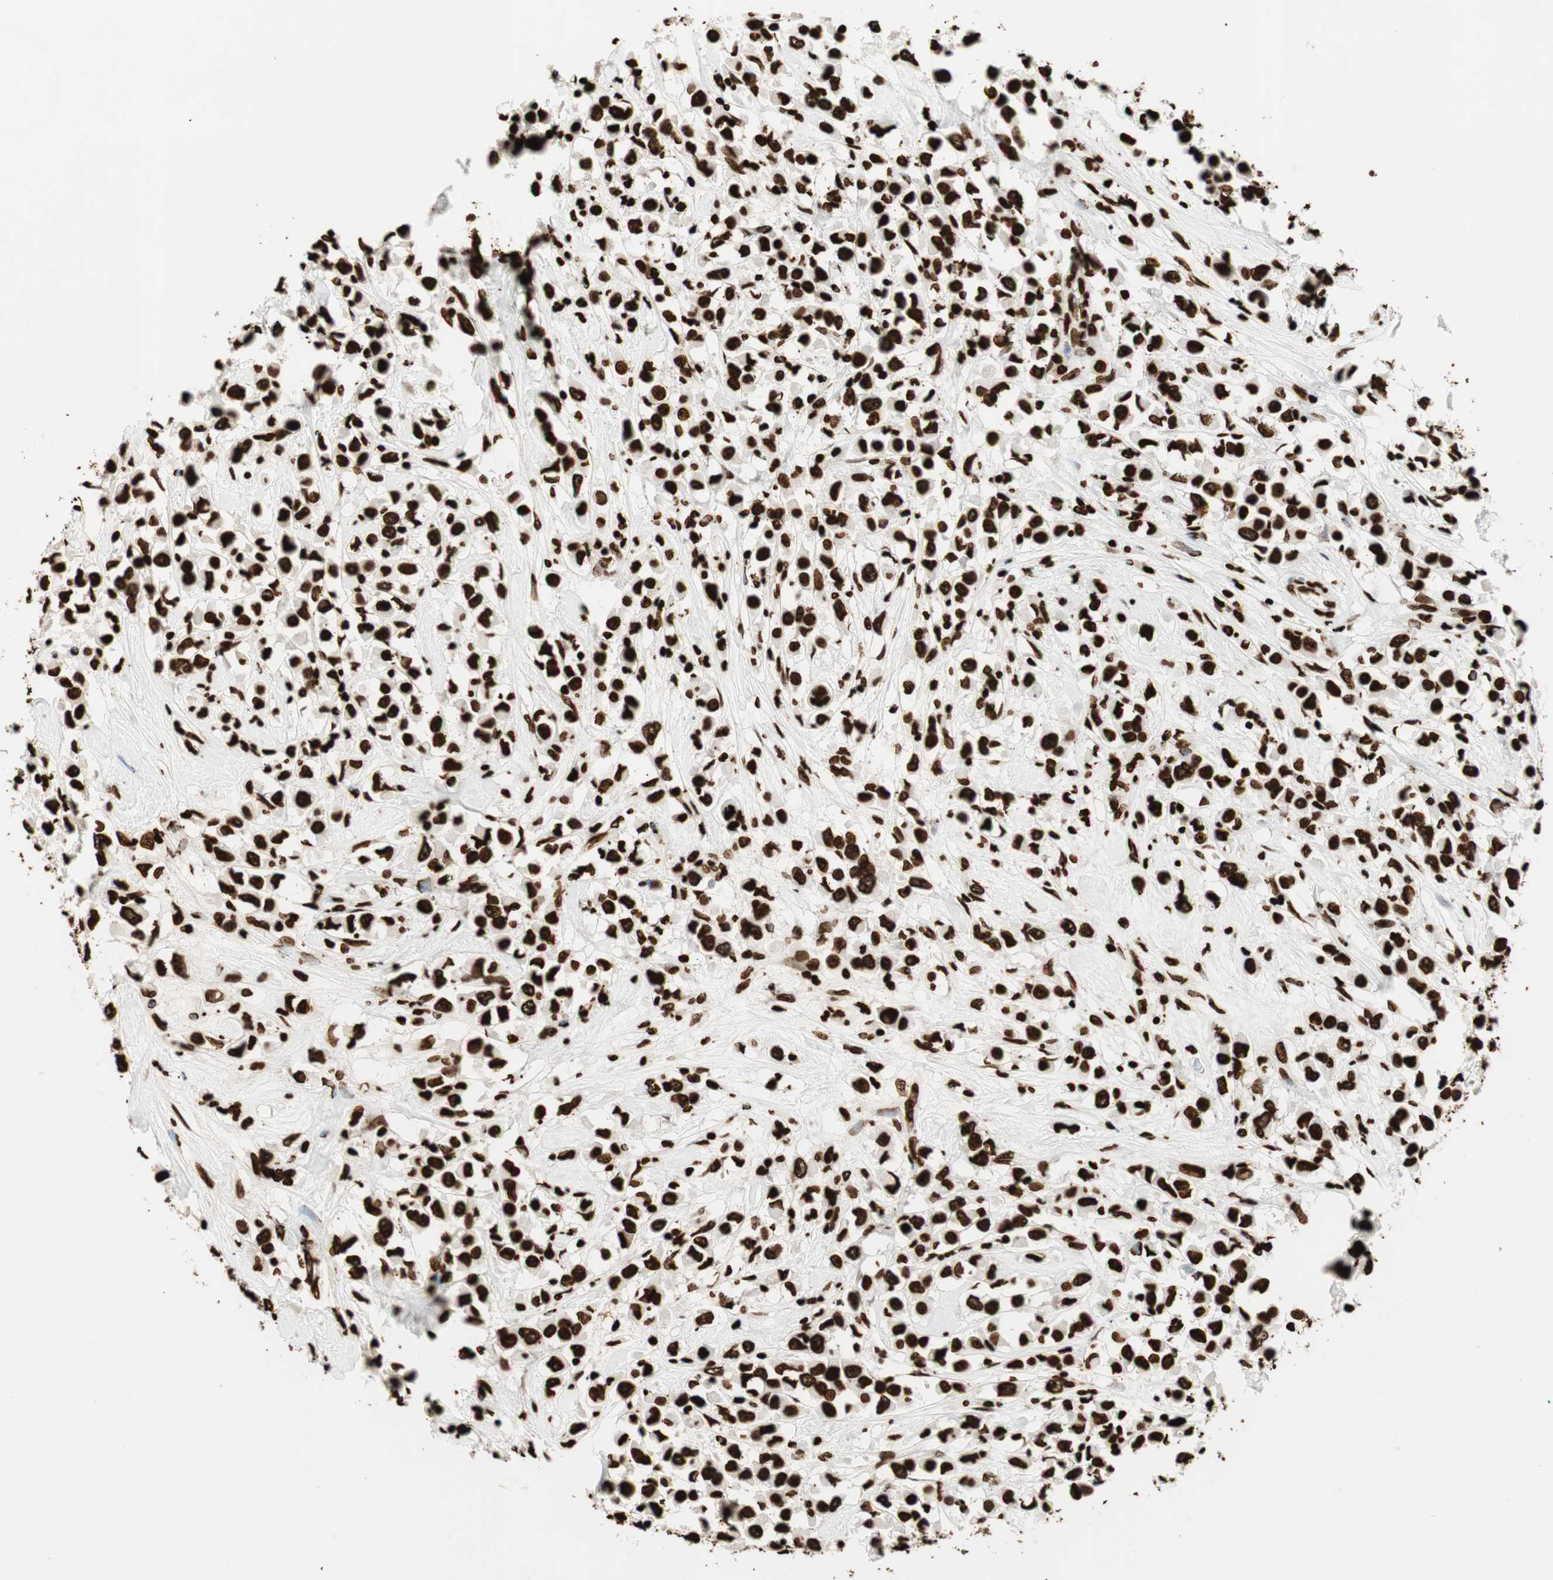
{"staining": {"intensity": "strong", "quantity": ">75%", "location": "cytoplasmic/membranous"}, "tissue": "breast cancer", "cell_type": "Tumor cells", "image_type": "cancer", "snomed": [{"axis": "morphology", "description": "Duct carcinoma"}, {"axis": "topography", "description": "Breast"}], "caption": "This histopathology image demonstrates immunohistochemistry (IHC) staining of breast invasive ductal carcinoma, with high strong cytoplasmic/membranous expression in about >75% of tumor cells.", "gene": "GLI2", "patient": {"sex": "female", "age": 61}}